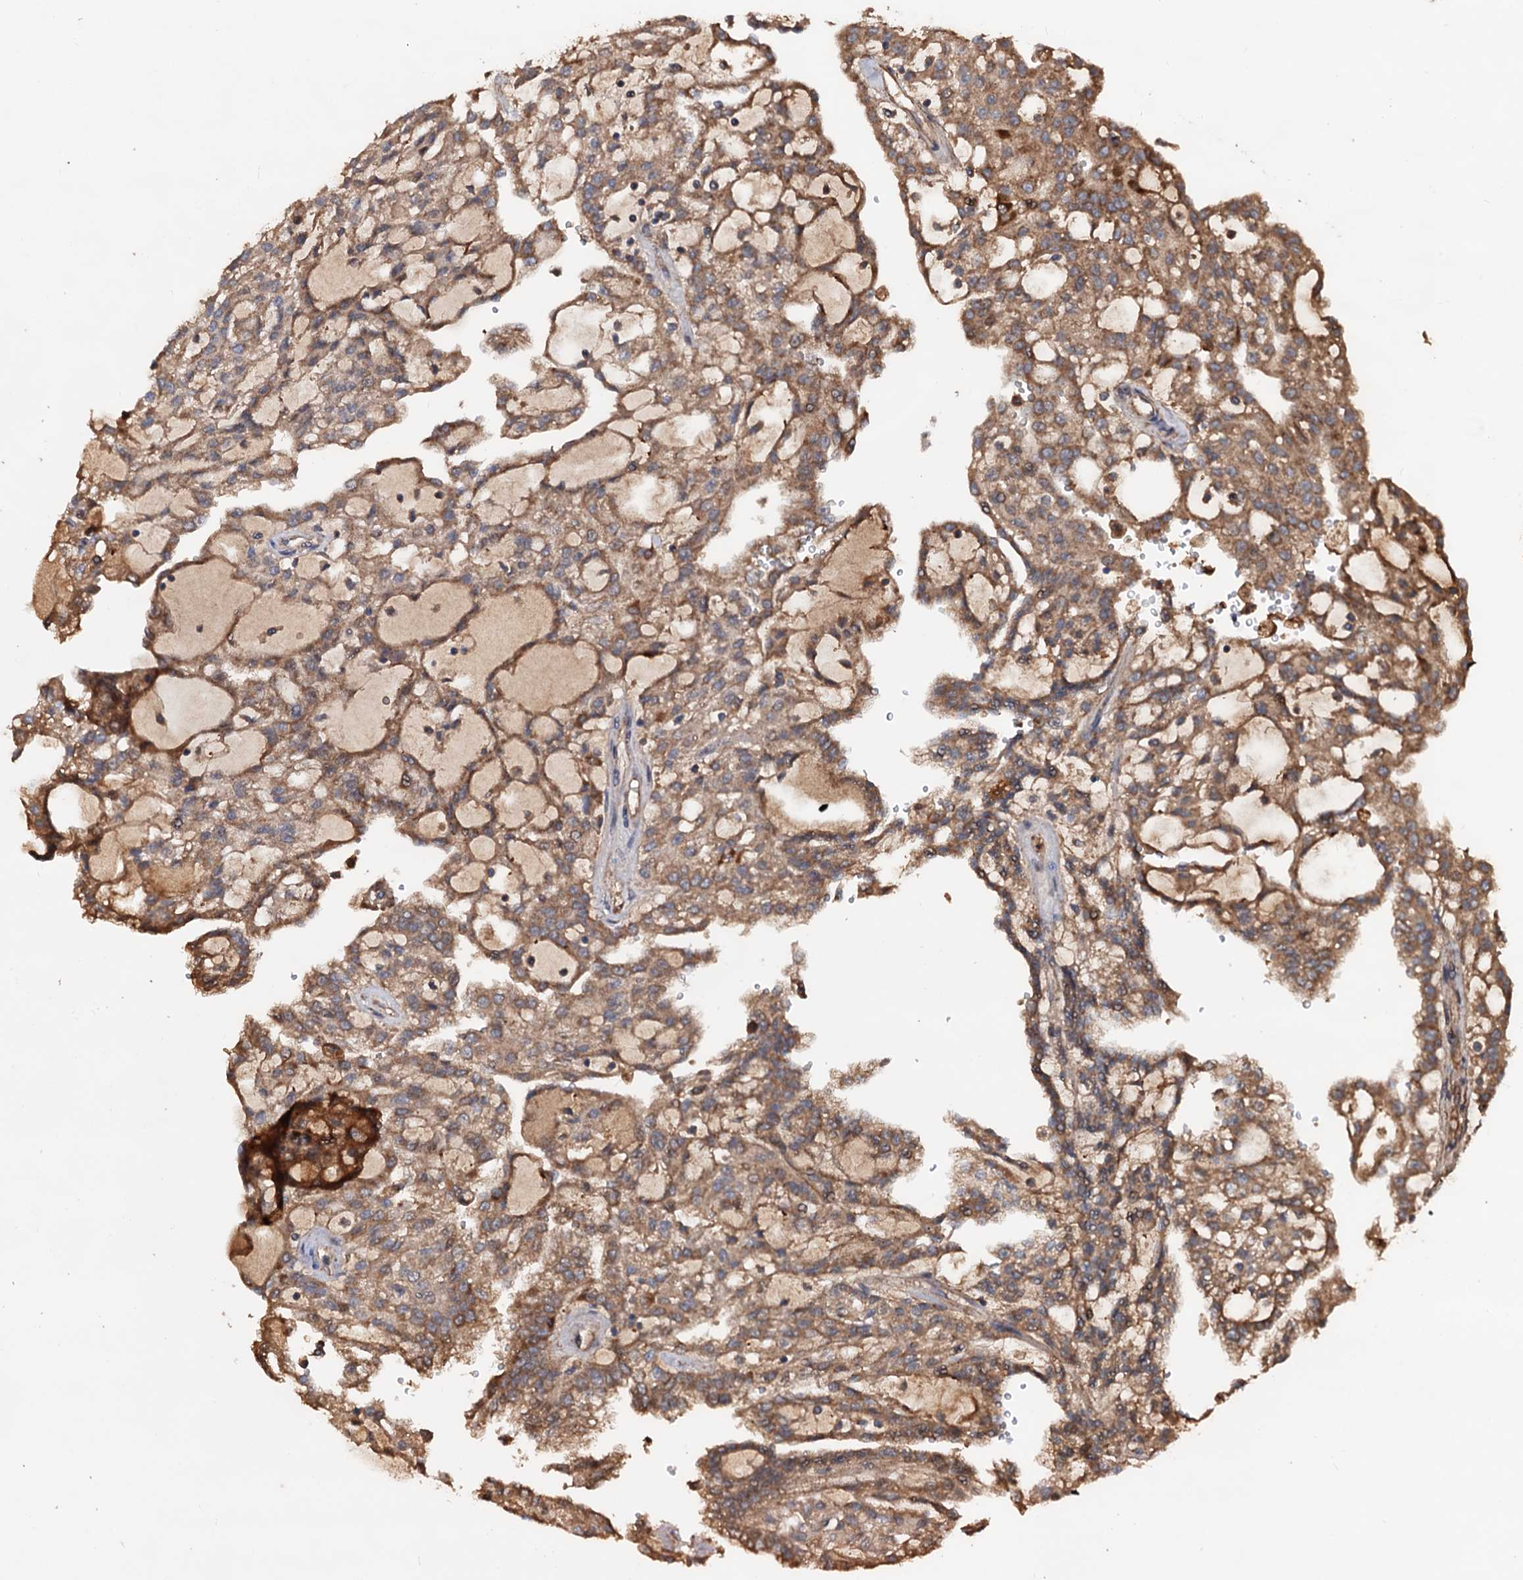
{"staining": {"intensity": "moderate", "quantity": ">75%", "location": "cytoplasmic/membranous"}, "tissue": "renal cancer", "cell_type": "Tumor cells", "image_type": "cancer", "snomed": [{"axis": "morphology", "description": "Adenocarcinoma, NOS"}, {"axis": "topography", "description": "Kidney"}], "caption": "A brown stain highlights moderate cytoplasmic/membranous expression of a protein in human renal adenocarcinoma tumor cells.", "gene": "MRPL42", "patient": {"sex": "male", "age": 63}}